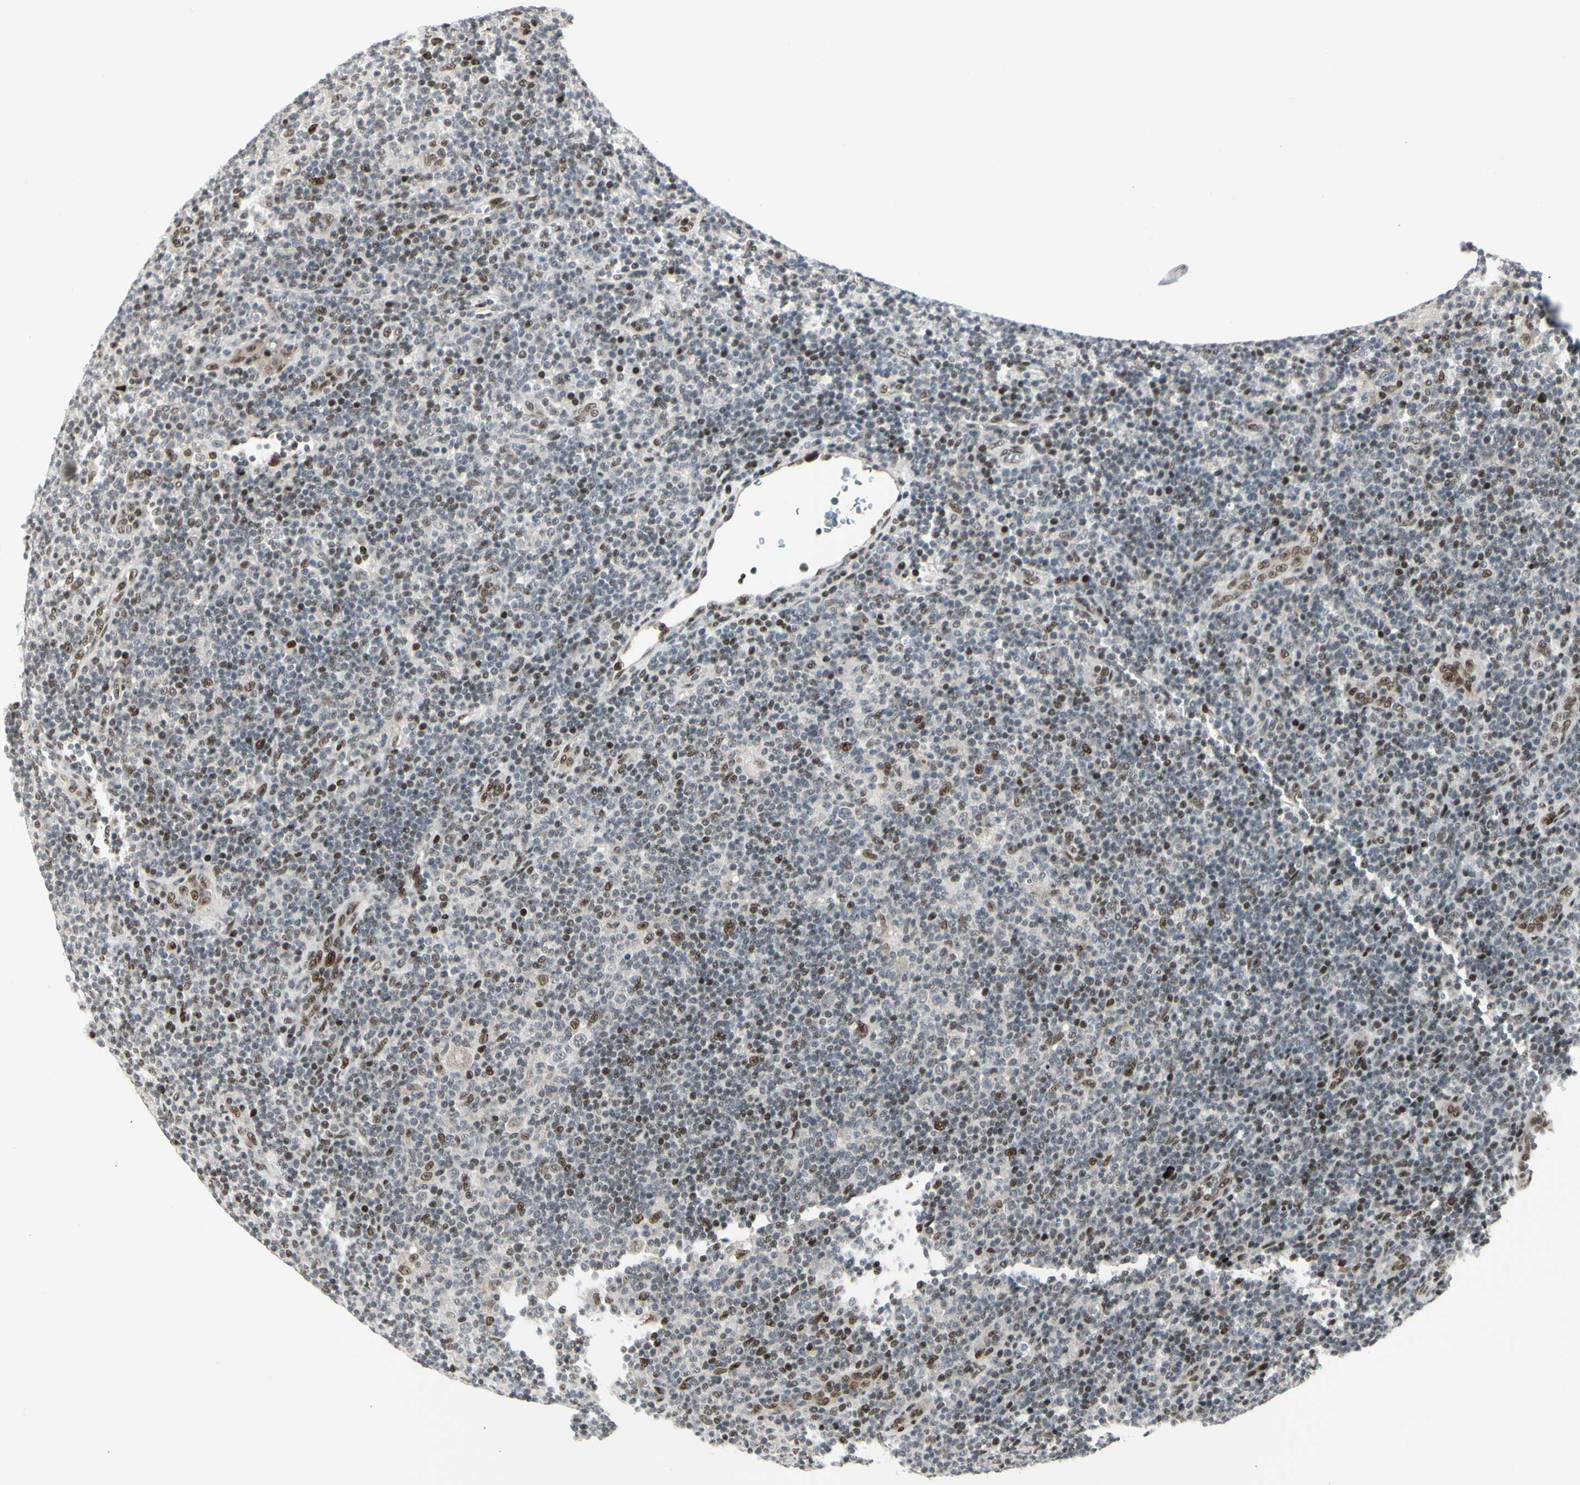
{"staining": {"intensity": "negative", "quantity": "none", "location": "none"}, "tissue": "lymphoma", "cell_type": "Tumor cells", "image_type": "cancer", "snomed": [{"axis": "morphology", "description": "Hodgkin's disease, NOS"}, {"axis": "topography", "description": "Lymph node"}], "caption": "This is an immunohistochemistry (IHC) photomicrograph of lymphoma. There is no positivity in tumor cells.", "gene": "FOXJ2", "patient": {"sex": "female", "age": 57}}